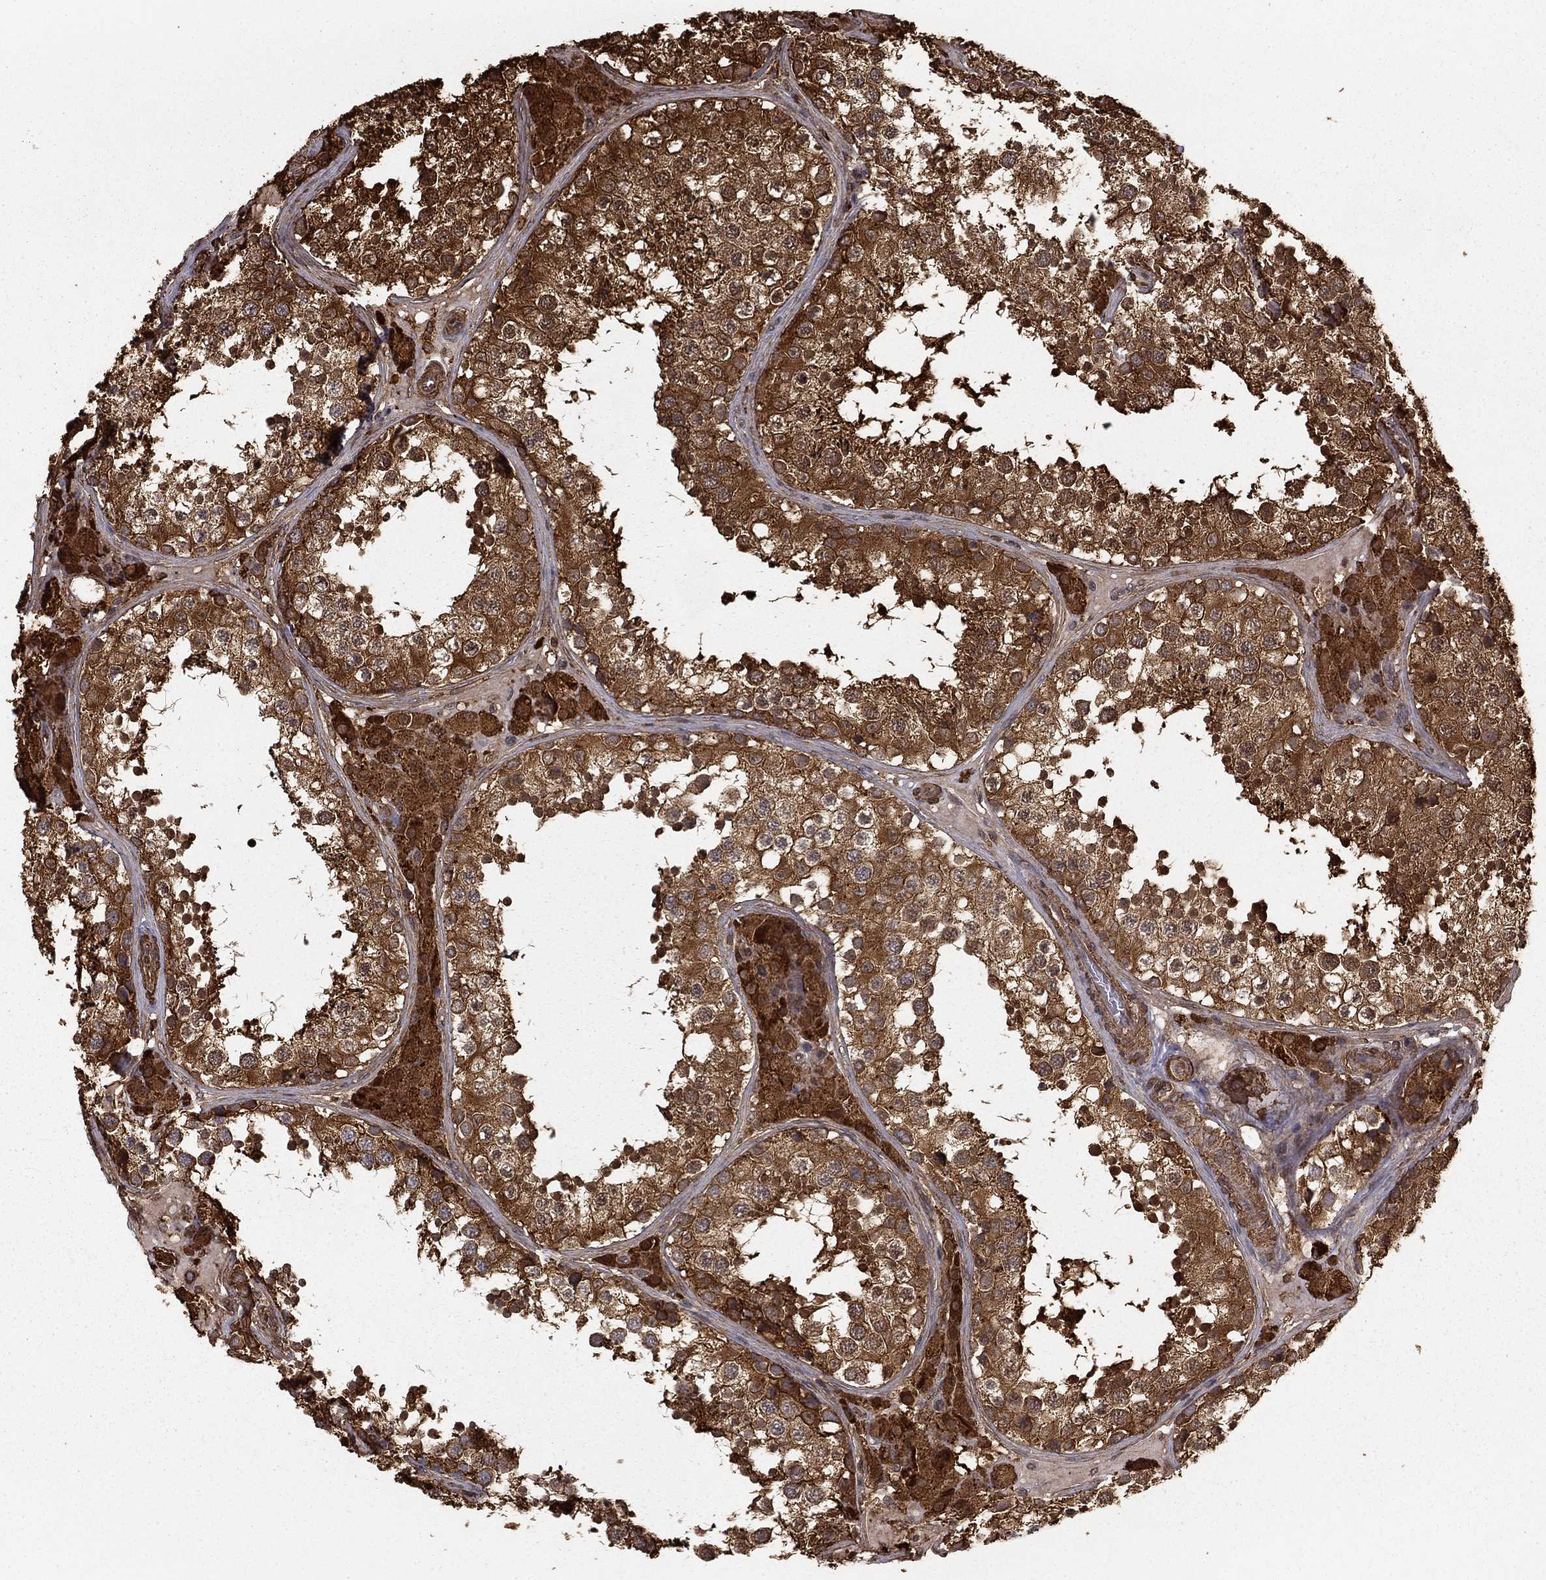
{"staining": {"intensity": "strong", "quantity": ">75%", "location": "cytoplasmic/membranous"}, "tissue": "testis", "cell_type": "Cells in seminiferous ducts", "image_type": "normal", "snomed": [{"axis": "morphology", "description": "Normal tissue, NOS"}, {"axis": "topography", "description": "Testis"}], "caption": "Immunohistochemical staining of unremarkable testis reveals >75% levels of strong cytoplasmic/membranous protein staining in about >75% of cells in seminiferous ducts.", "gene": "HABP4", "patient": {"sex": "male", "age": 34}}